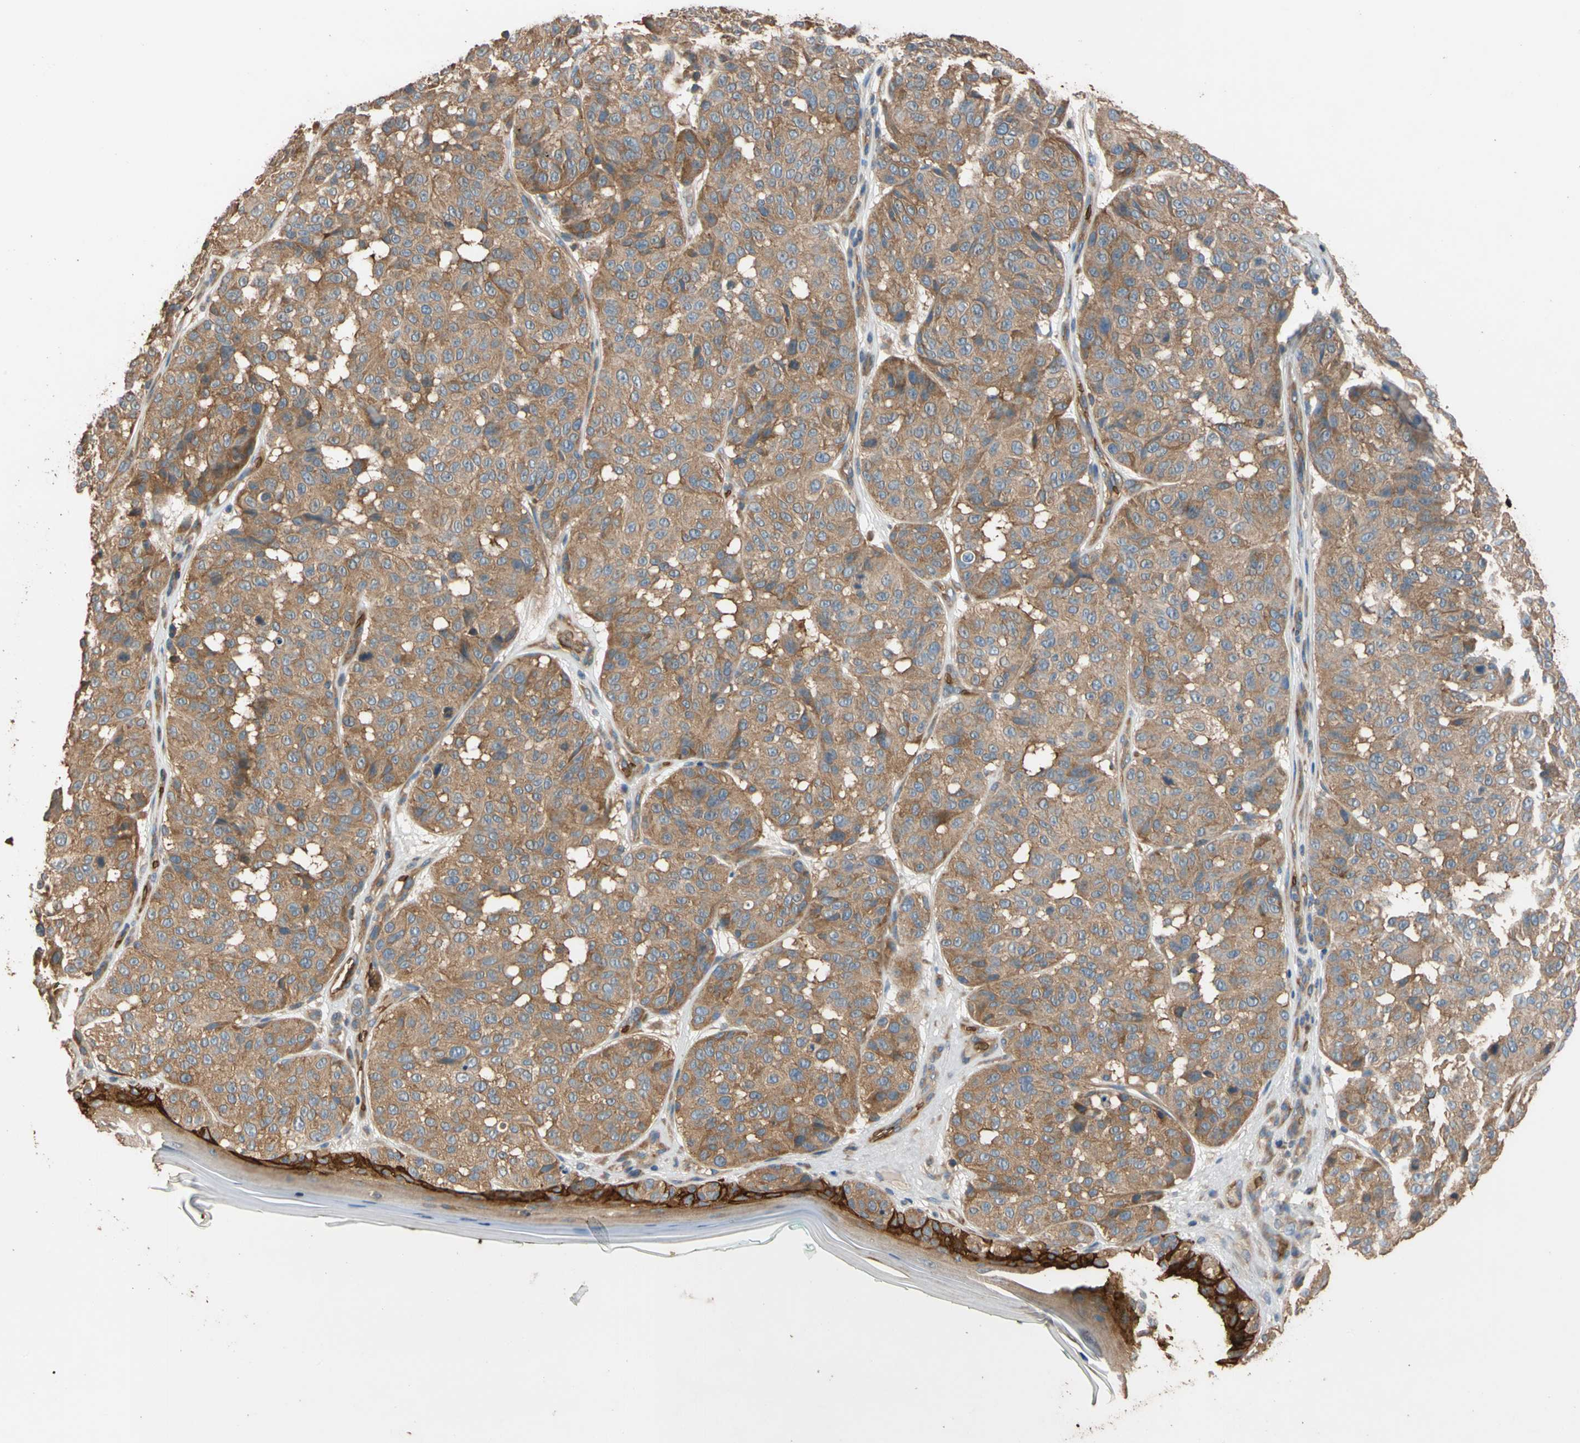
{"staining": {"intensity": "strong", "quantity": ">75%", "location": "cytoplasmic/membranous"}, "tissue": "melanoma", "cell_type": "Tumor cells", "image_type": "cancer", "snomed": [{"axis": "morphology", "description": "Malignant melanoma, NOS"}, {"axis": "topography", "description": "Skin"}], "caption": "Strong cytoplasmic/membranous positivity for a protein is identified in approximately >75% of tumor cells of melanoma using IHC.", "gene": "RIOK2", "patient": {"sex": "female", "age": 46}}